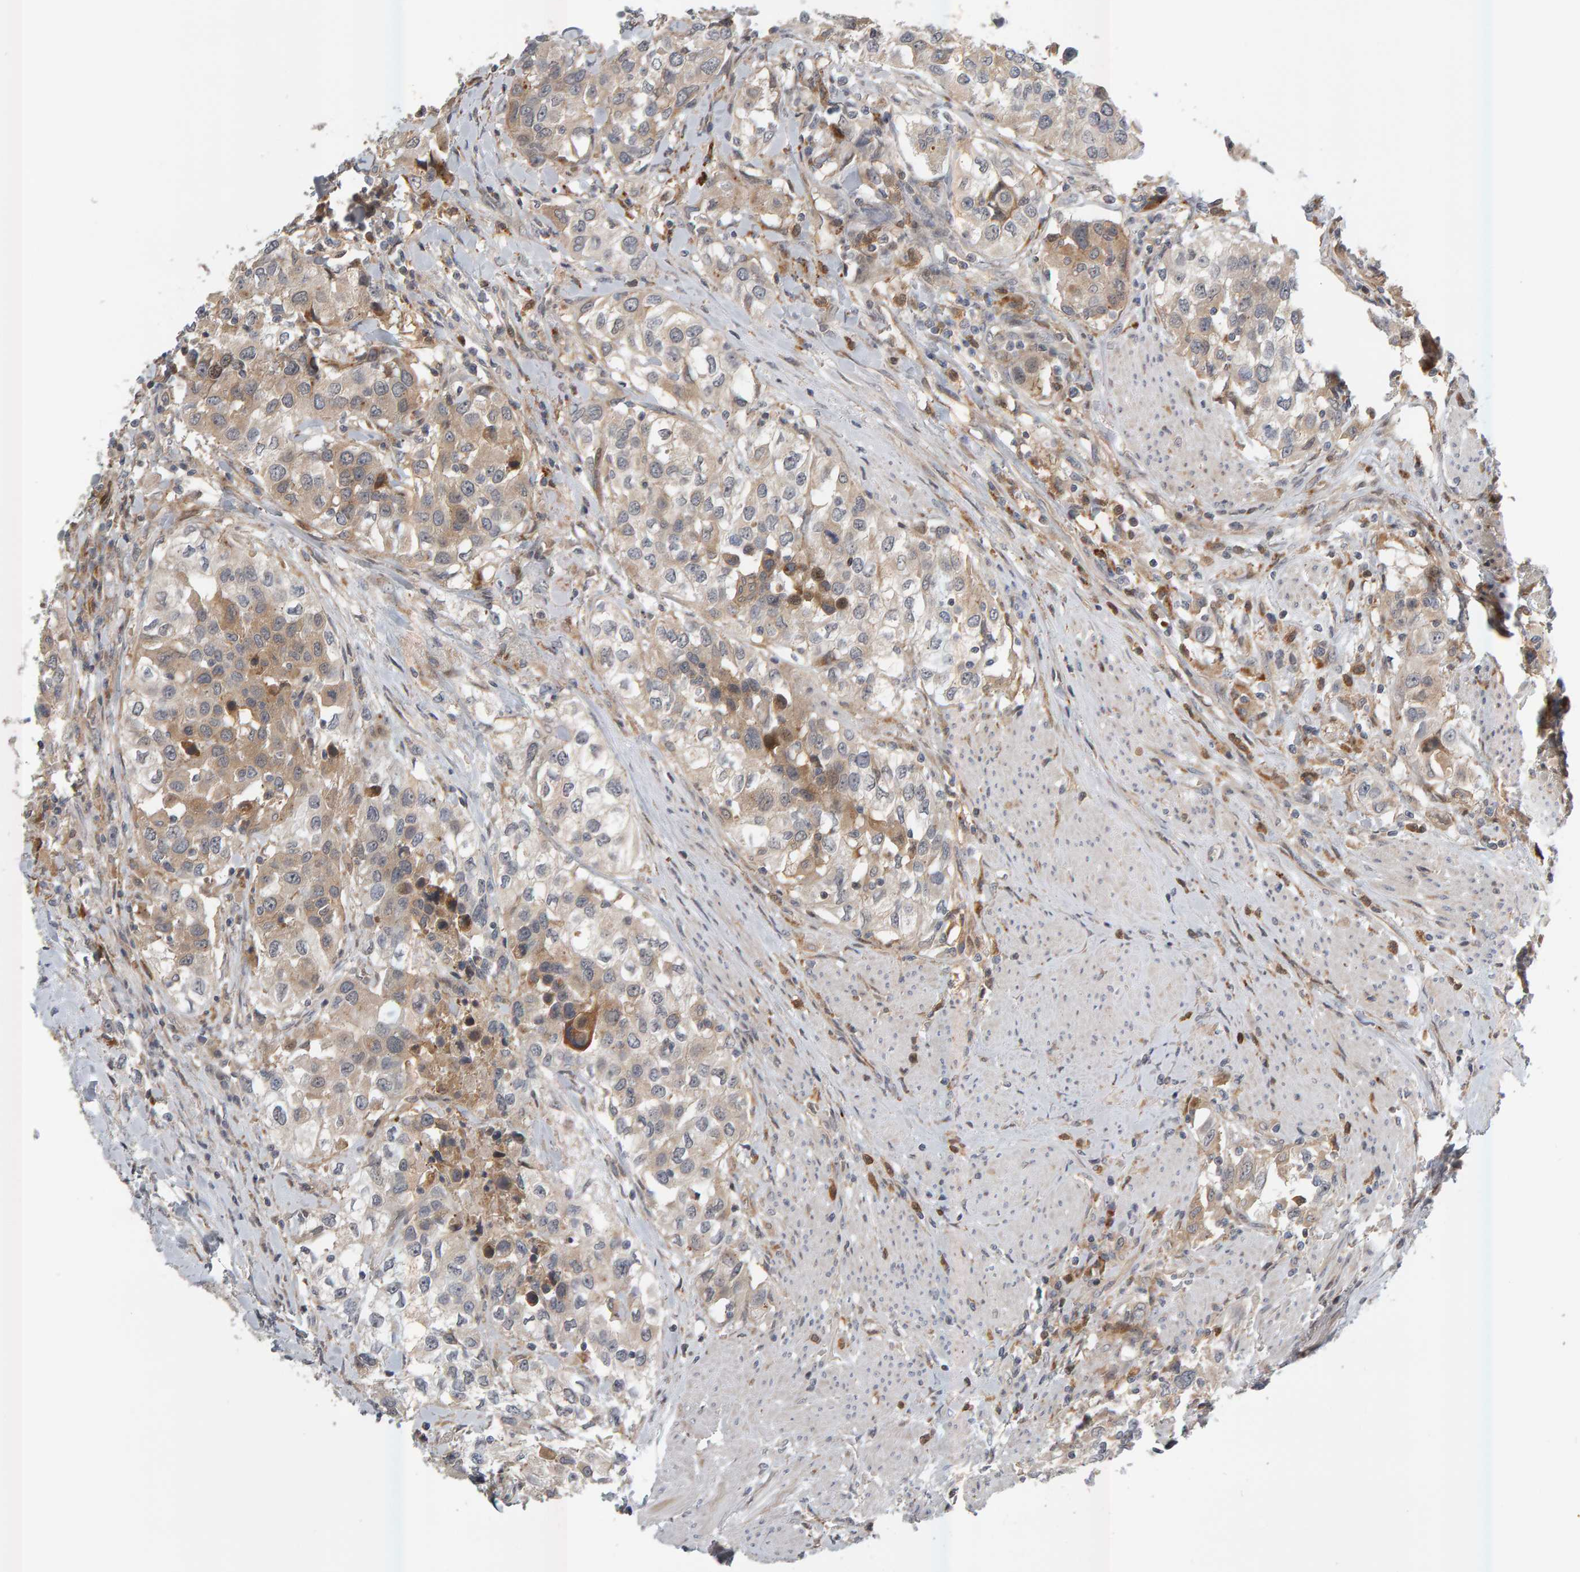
{"staining": {"intensity": "weak", "quantity": ">75%", "location": "cytoplasmic/membranous"}, "tissue": "urothelial cancer", "cell_type": "Tumor cells", "image_type": "cancer", "snomed": [{"axis": "morphology", "description": "Urothelial carcinoma, High grade"}, {"axis": "topography", "description": "Urinary bladder"}], "caption": "There is low levels of weak cytoplasmic/membranous staining in tumor cells of urothelial cancer, as demonstrated by immunohistochemical staining (brown color).", "gene": "ZNF160", "patient": {"sex": "female", "age": 80}}